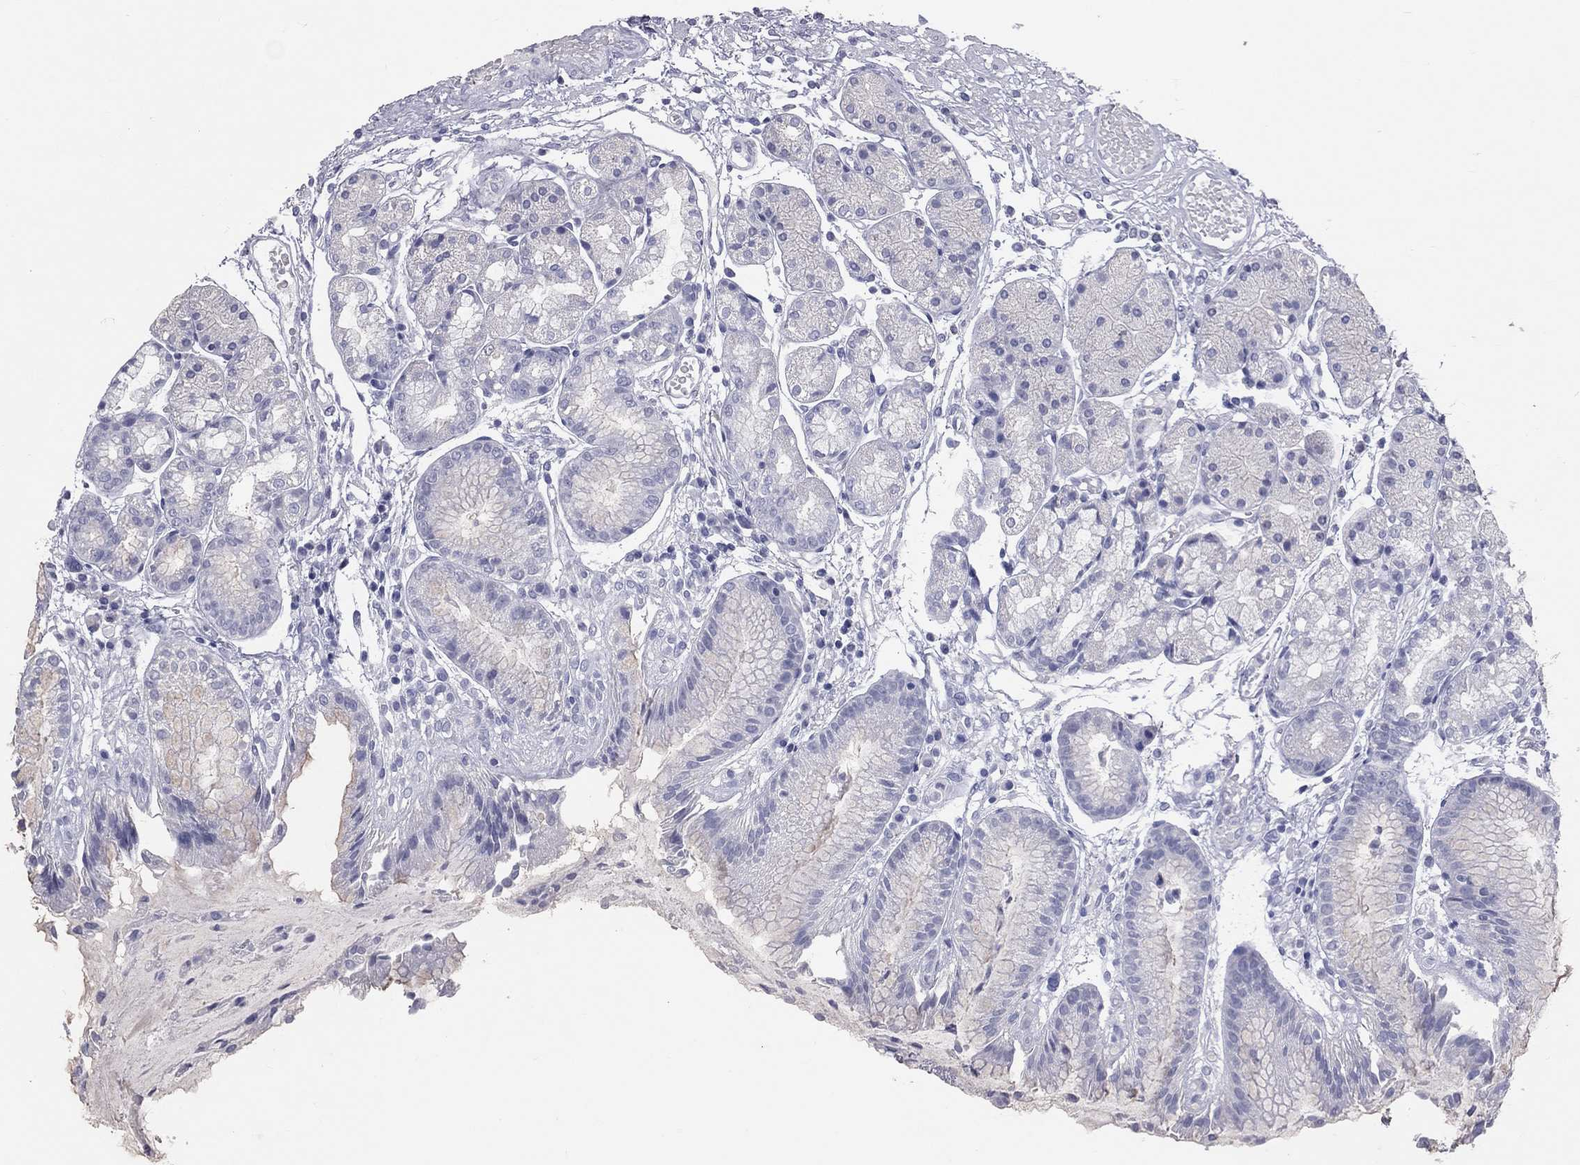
{"staining": {"intensity": "negative", "quantity": "none", "location": "none"}, "tissue": "stomach", "cell_type": "Glandular cells", "image_type": "normal", "snomed": [{"axis": "morphology", "description": "Normal tissue, NOS"}, {"axis": "topography", "description": "Stomach, upper"}], "caption": "There is no significant positivity in glandular cells of stomach. (Brightfield microscopy of DAB (3,3'-diaminobenzidine) immunohistochemistry at high magnification).", "gene": "TFPI2", "patient": {"sex": "male", "age": 72}}